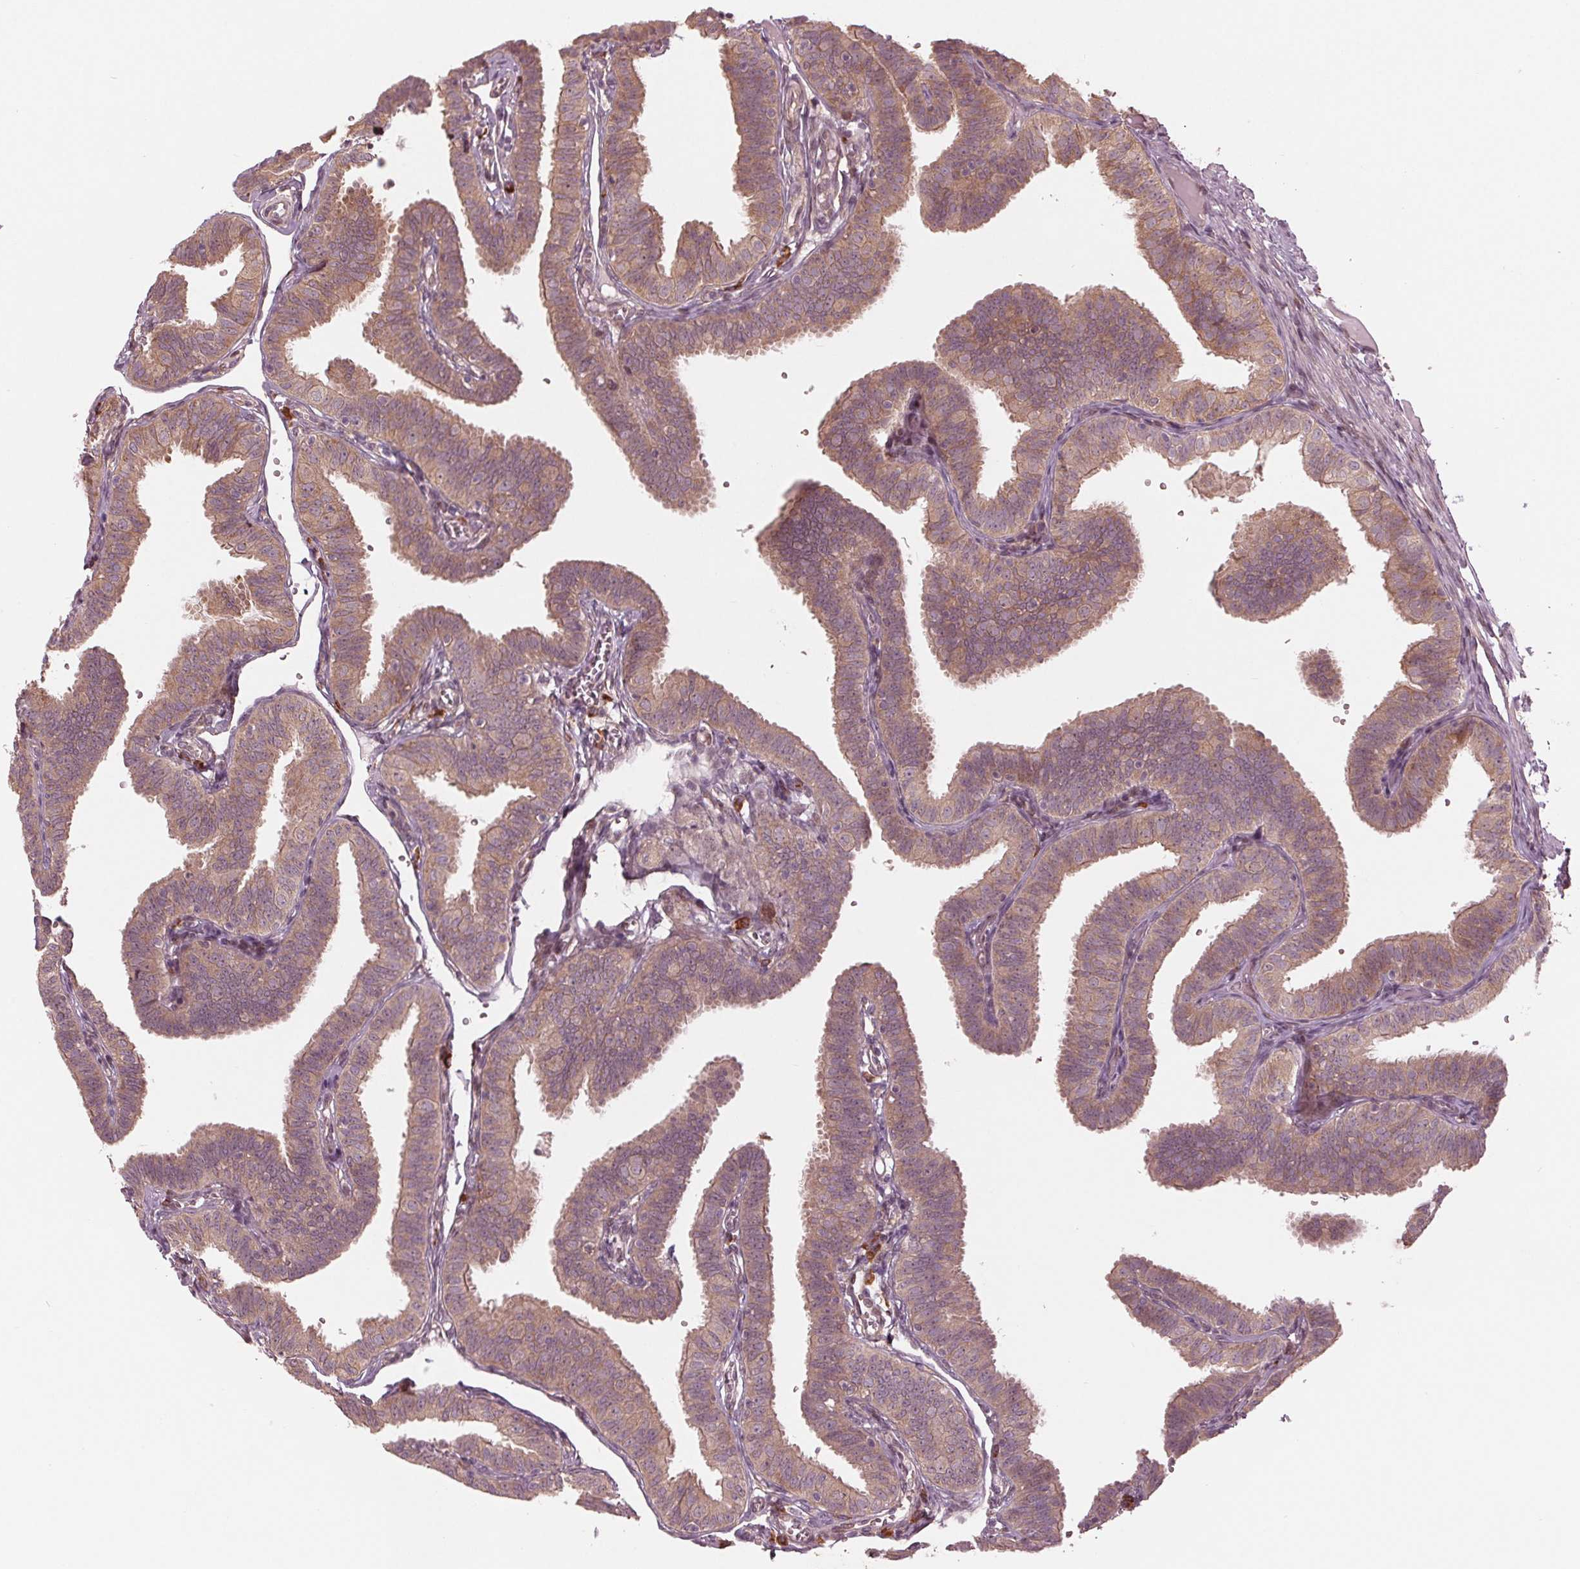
{"staining": {"intensity": "weak", "quantity": ">75%", "location": "cytoplasmic/membranous"}, "tissue": "fallopian tube", "cell_type": "Glandular cells", "image_type": "normal", "snomed": [{"axis": "morphology", "description": "Normal tissue, NOS"}, {"axis": "topography", "description": "Fallopian tube"}], "caption": "This photomicrograph exhibits unremarkable fallopian tube stained with immunohistochemistry (IHC) to label a protein in brown. The cytoplasmic/membranous of glandular cells show weak positivity for the protein. Nuclei are counter-stained blue.", "gene": "CMIP", "patient": {"sex": "female", "age": 25}}